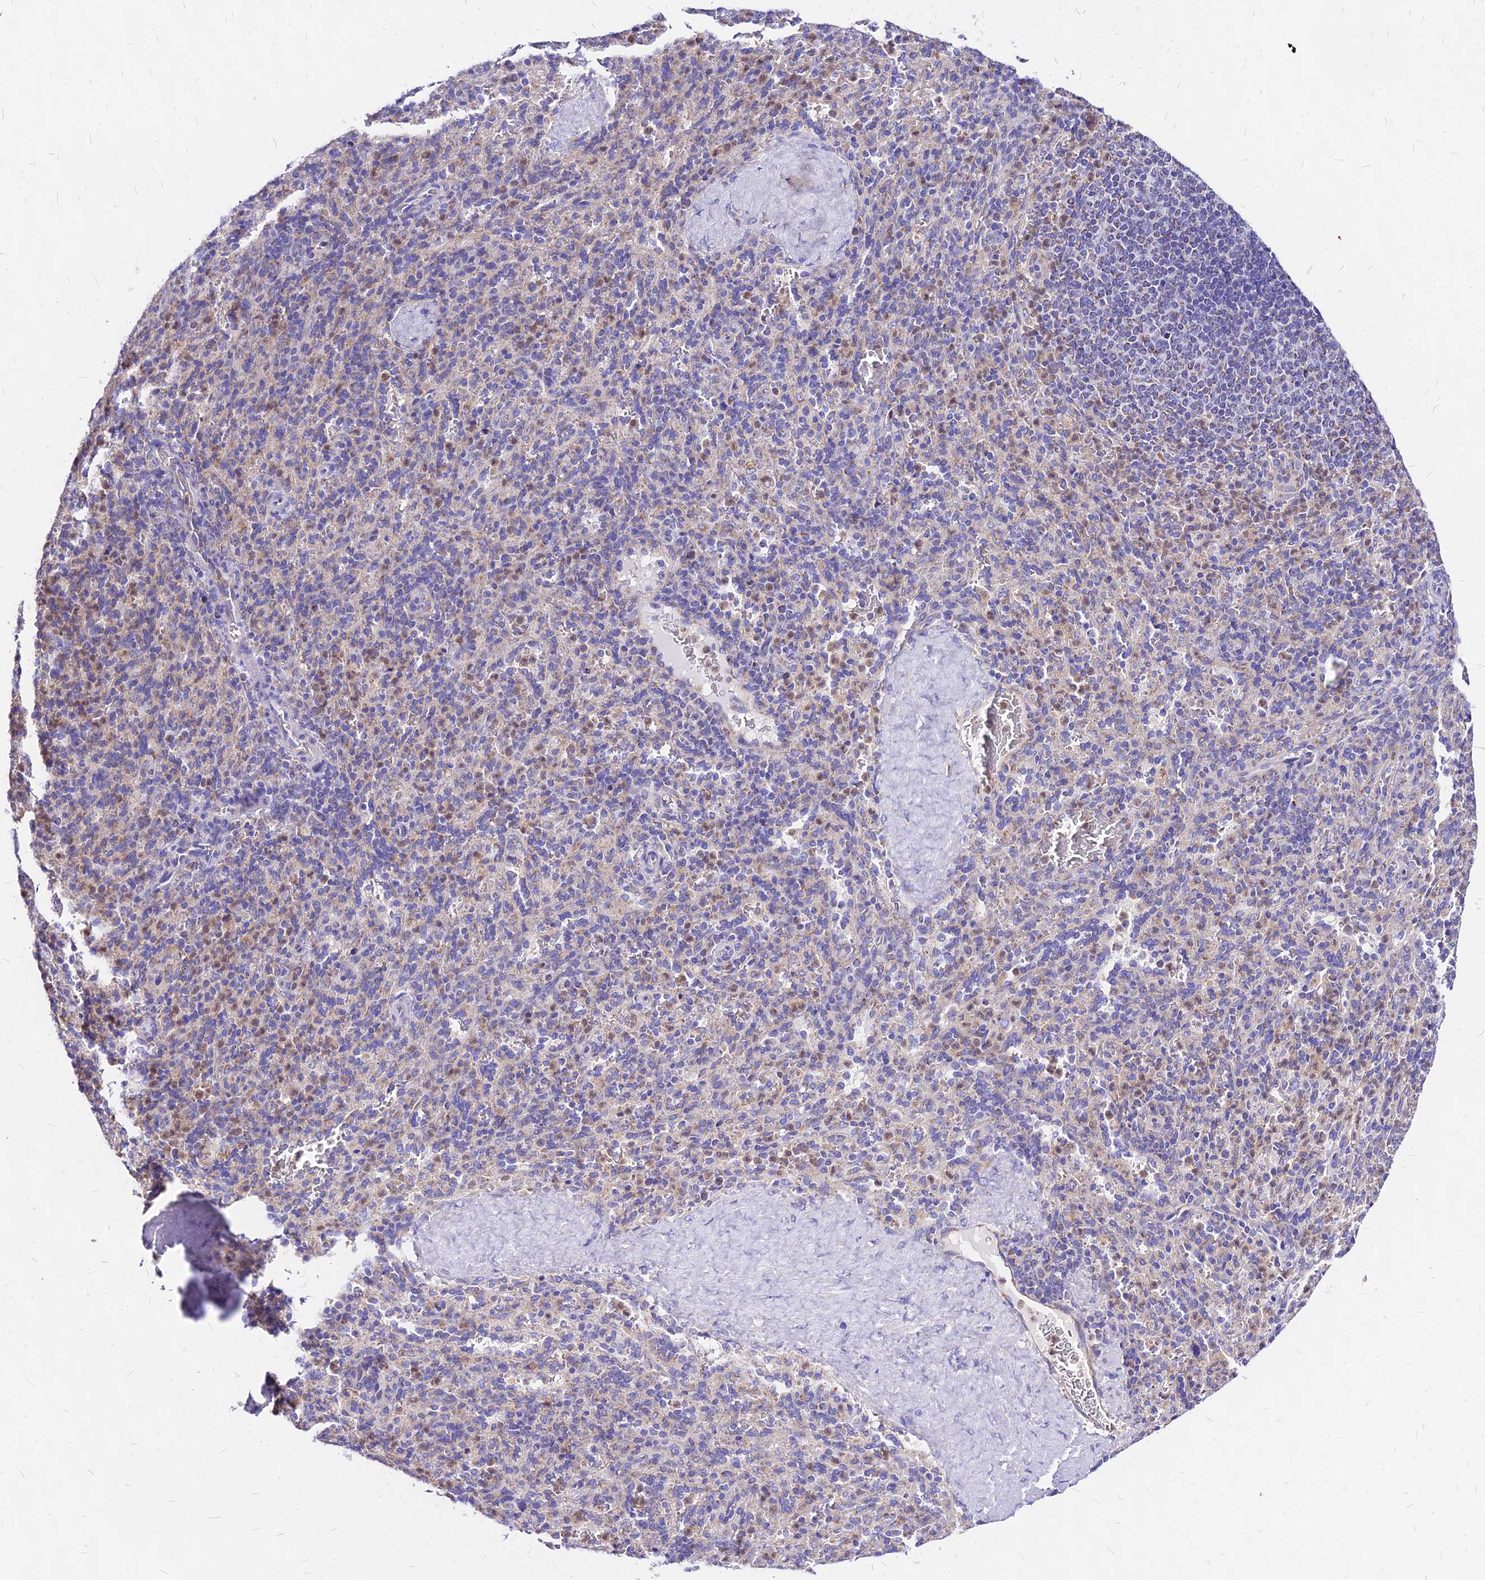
{"staining": {"intensity": "weak", "quantity": "<25%", "location": "cytoplasmic/membranous"}, "tissue": "spleen", "cell_type": "Cells in red pulp", "image_type": "normal", "snomed": [{"axis": "morphology", "description": "Normal tissue, NOS"}, {"axis": "topography", "description": "Spleen"}], "caption": "This is a photomicrograph of IHC staining of unremarkable spleen, which shows no positivity in cells in red pulp. The staining was performed using DAB to visualize the protein expression in brown, while the nuclei were stained in blue with hematoxylin (Magnification: 20x).", "gene": "MRPL3", "patient": {"sex": "male", "age": 36}}